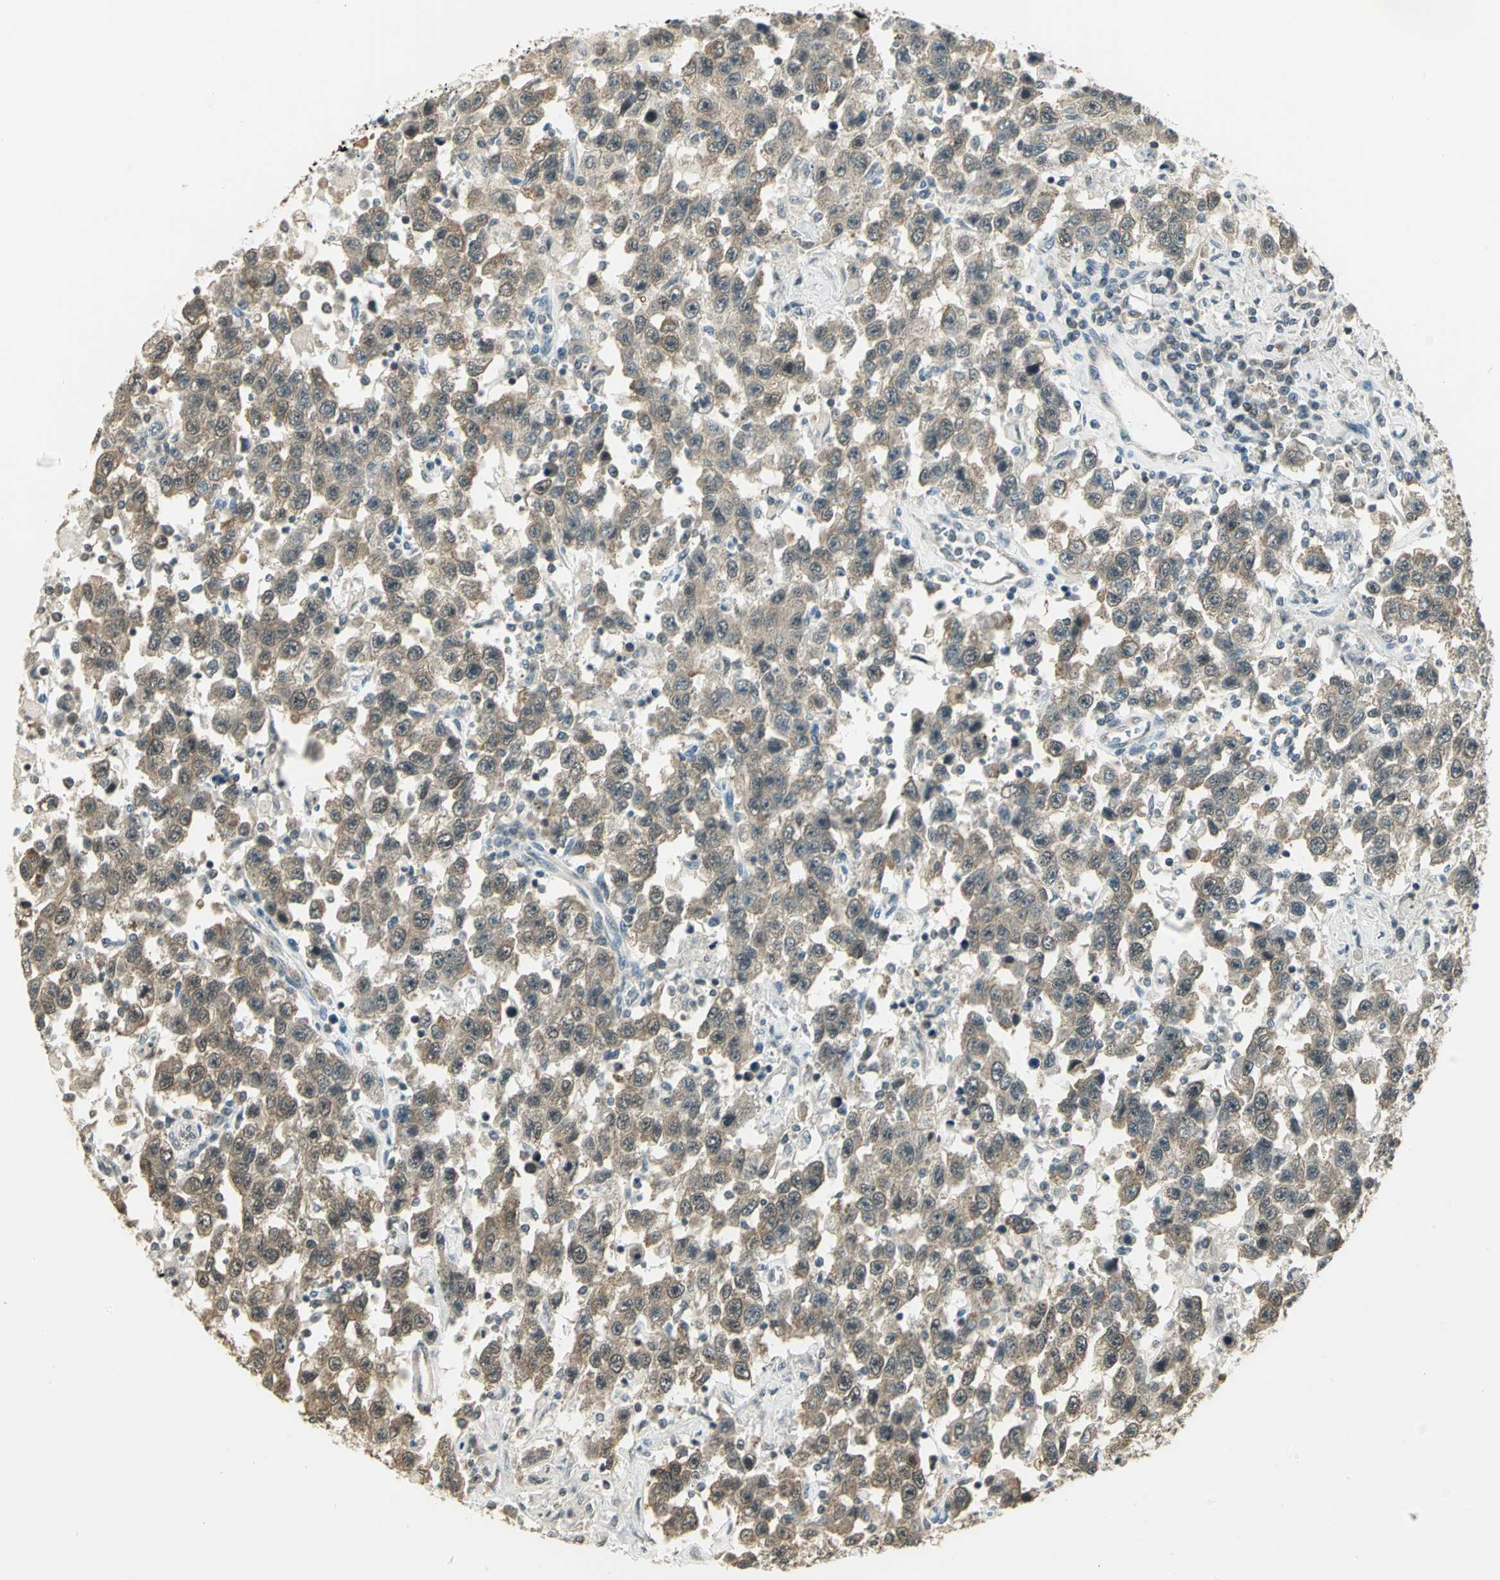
{"staining": {"intensity": "weak", "quantity": ">75%", "location": "cytoplasmic/membranous"}, "tissue": "testis cancer", "cell_type": "Tumor cells", "image_type": "cancer", "snomed": [{"axis": "morphology", "description": "Seminoma, NOS"}, {"axis": "topography", "description": "Testis"}], "caption": "High-magnification brightfield microscopy of seminoma (testis) stained with DAB (brown) and counterstained with hematoxylin (blue). tumor cells exhibit weak cytoplasmic/membranous expression is appreciated in about>75% of cells. The staining was performed using DAB, with brown indicating positive protein expression. Nuclei are stained blue with hematoxylin.", "gene": "CDC34", "patient": {"sex": "male", "age": 41}}